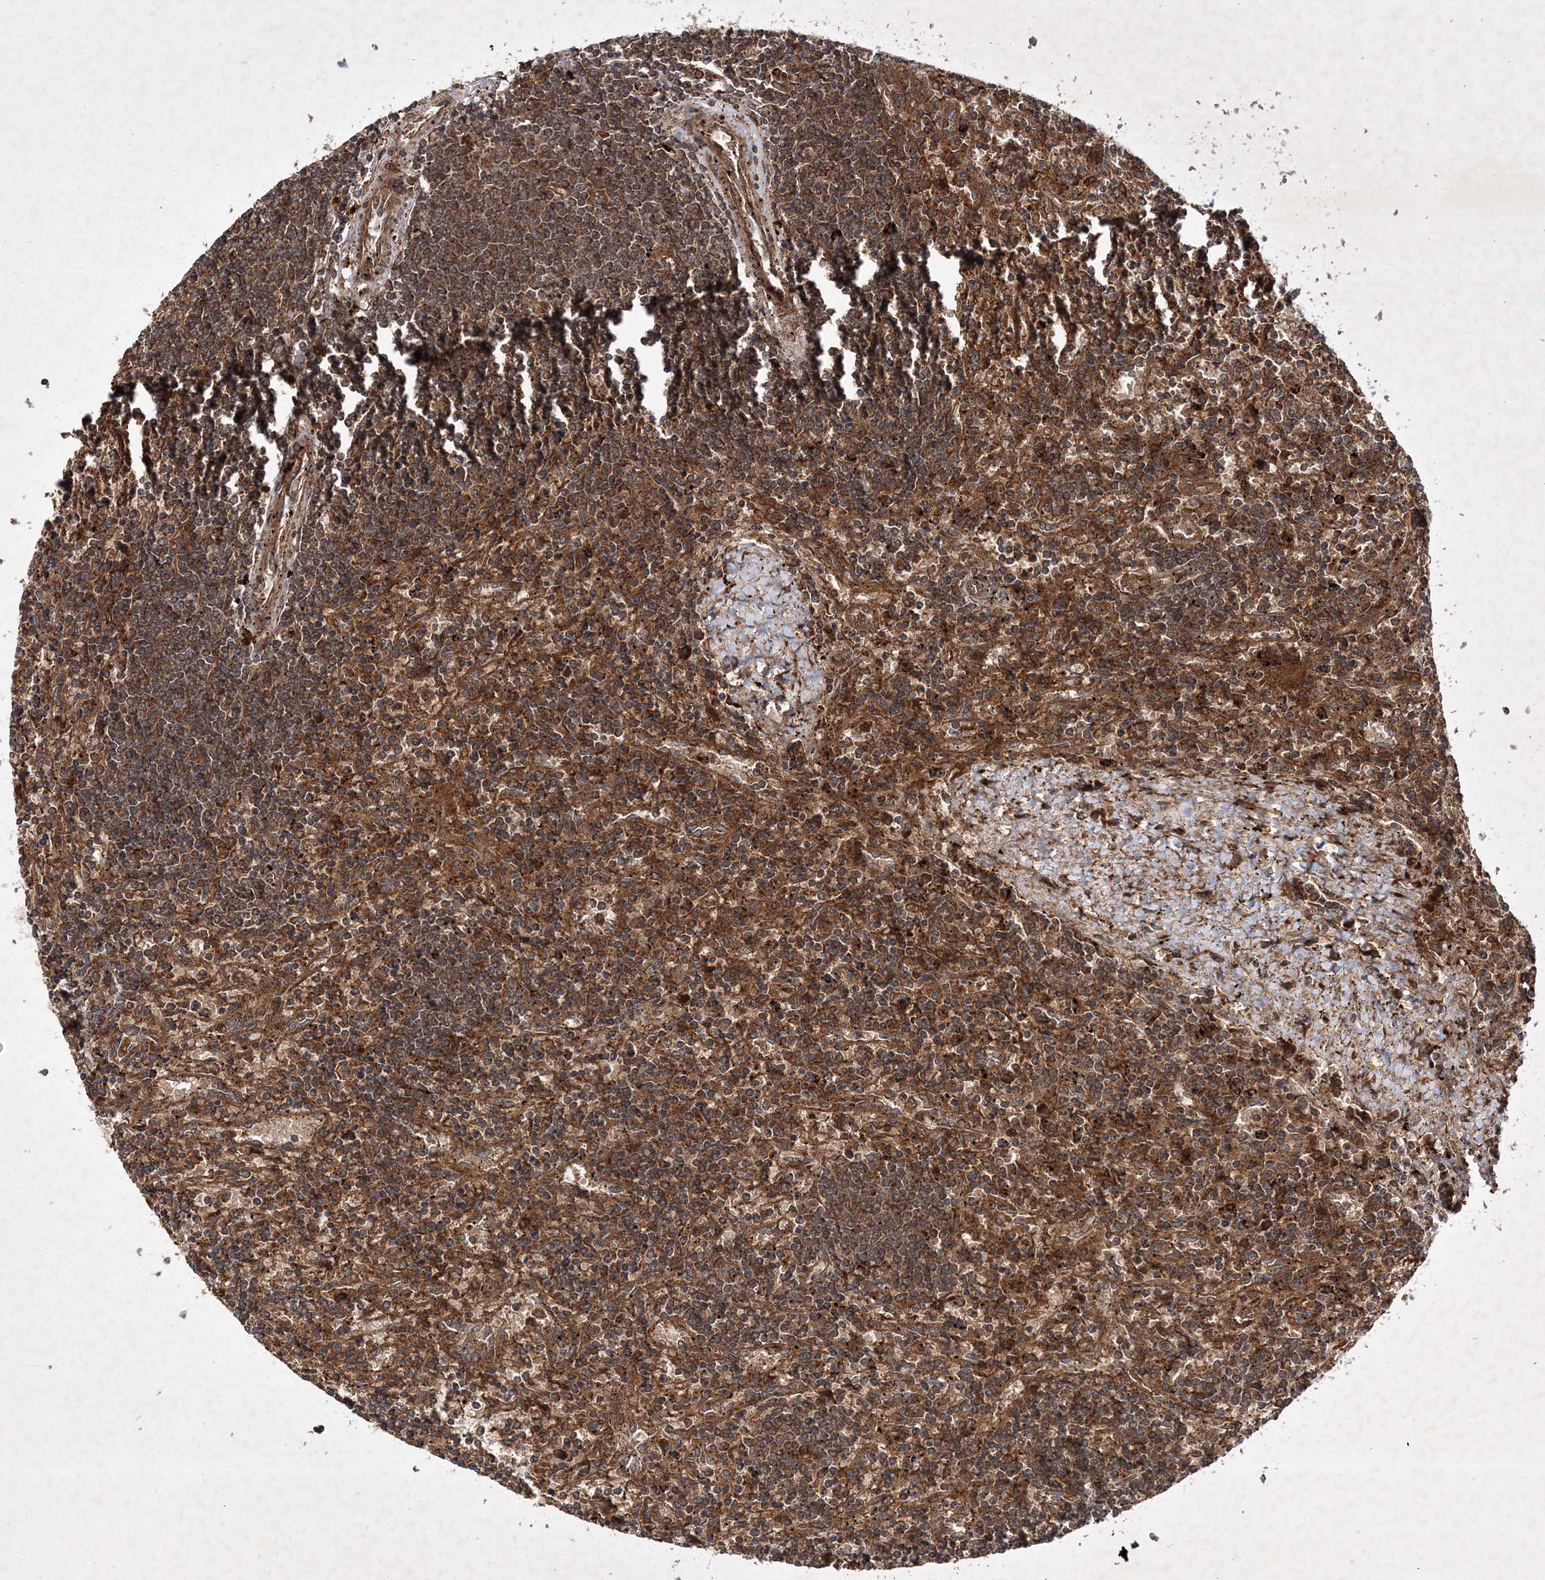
{"staining": {"intensity": "moderate", "quantity": ">75%", "location": "cytoplasmic/membranous"}, "tissue": "lymphoma", "cell_type": "Tumor cells", "image_type": "cancer", "snomed": [{"axis": "morphology", "description": "Malignant lymphoma, non-Hodgkin's type, Low grade"}, {"axis": "topography", "description": "Spleen"}], "caption": "Low-grade malignant lymphoma, non-Hodgkin's type stained for a protein (brown) demonstrates moderate cytoplasmic/membranous positive expression in approximately >75% of tumor cells.", "gene": "DNAJC13", "patient": {"sex": "male", "age": 76}}